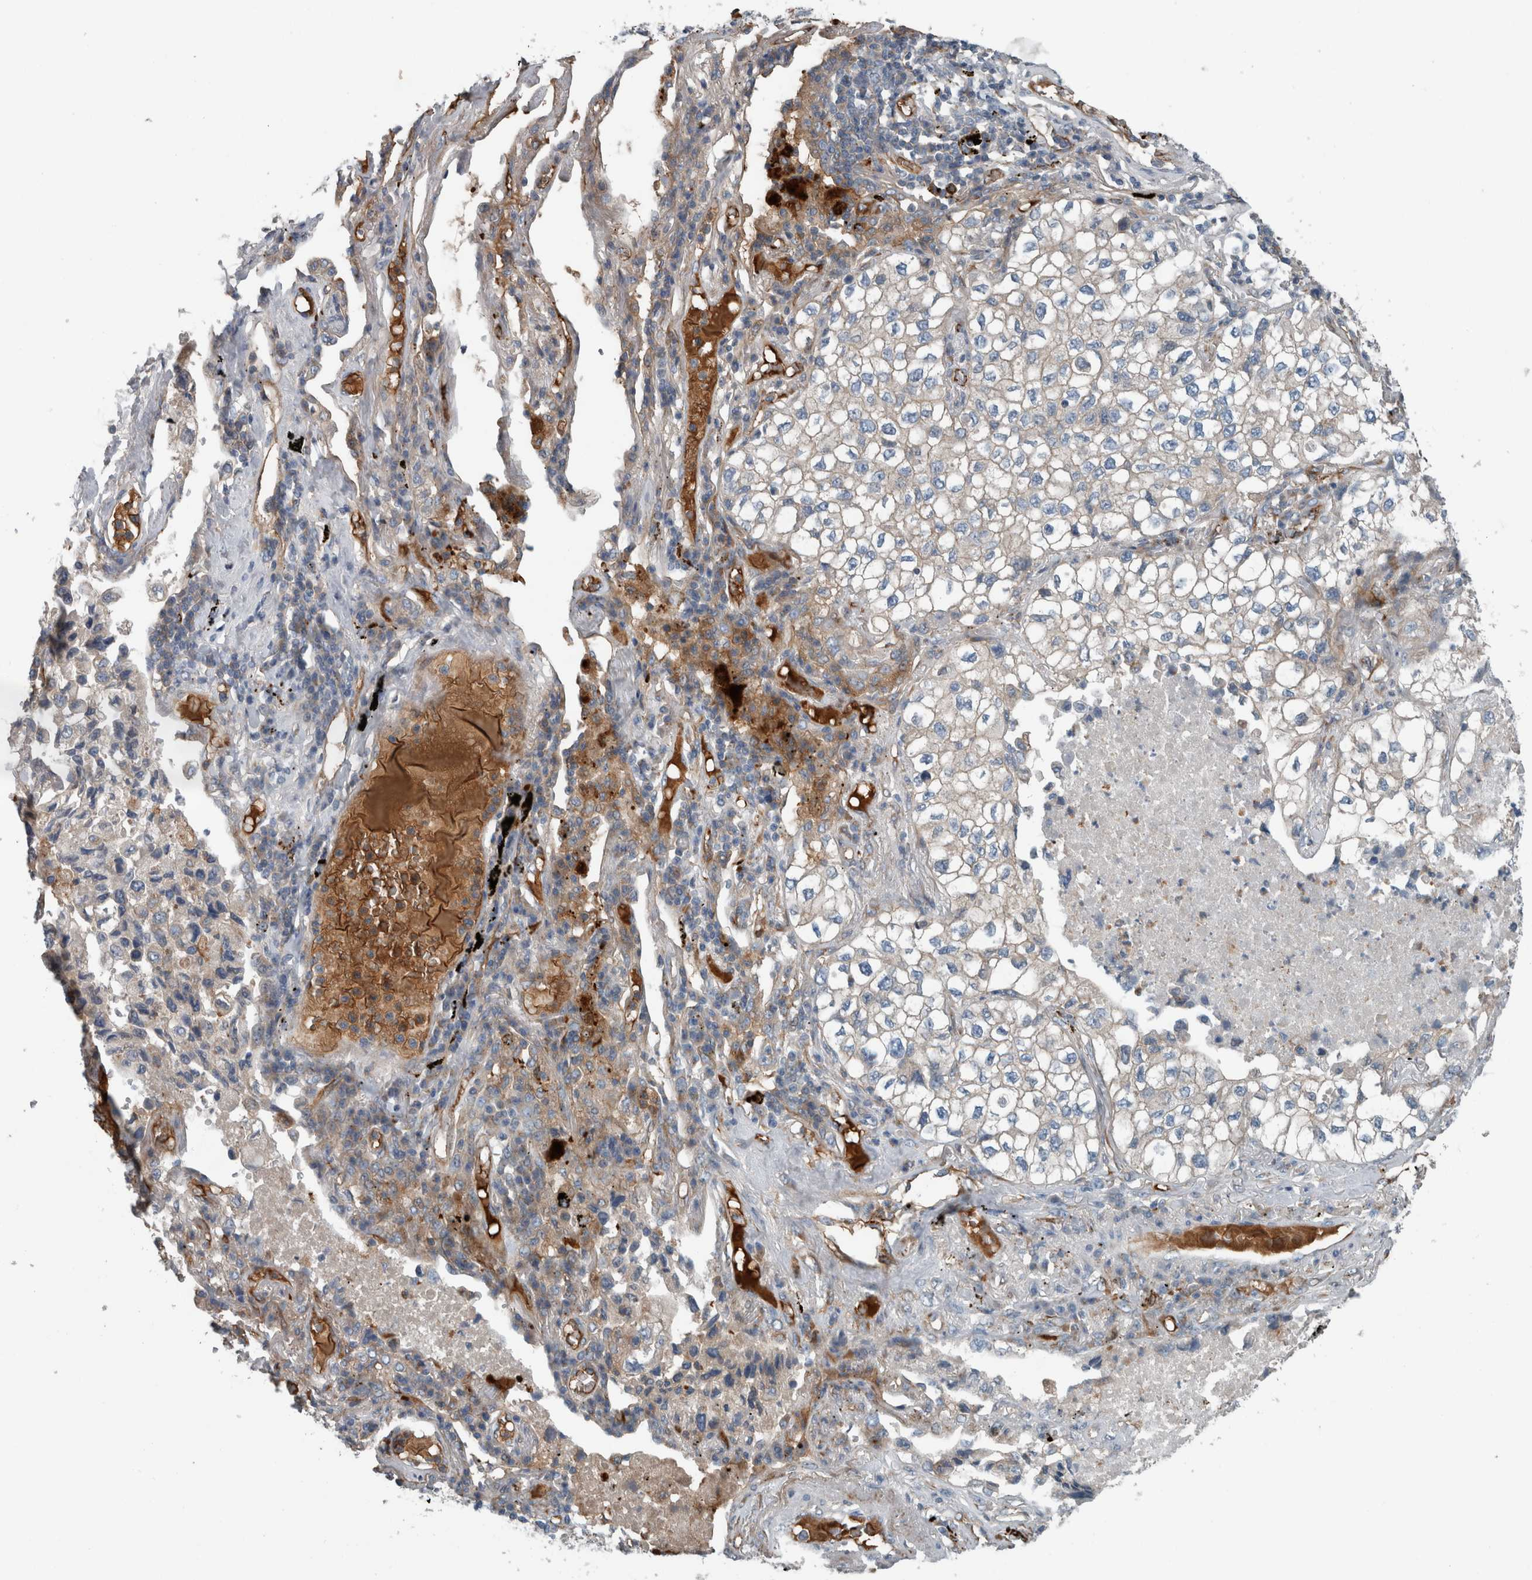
{"staining": {"intensity": "negative", "quantity": "none", "location": "none"}, "tissue": "lung cancer", "cell_type": "Tumor cells", "image_type": "cancer", "snomed": [{"axis": "morphology", "description": "Adenocarcinoma, NOS"}, {"axis": "topography", "description": "Lung"}], "caption": "Tumor cells show no significant protein staining in adenocarcinoma (lung). (Brightfield microscopy of DAB (3,3'-diaminobenzidine) immunohistochemistry at high magnification).", "gene": "GLT8D2", "patient": {"sex": "male", "age": 63}}